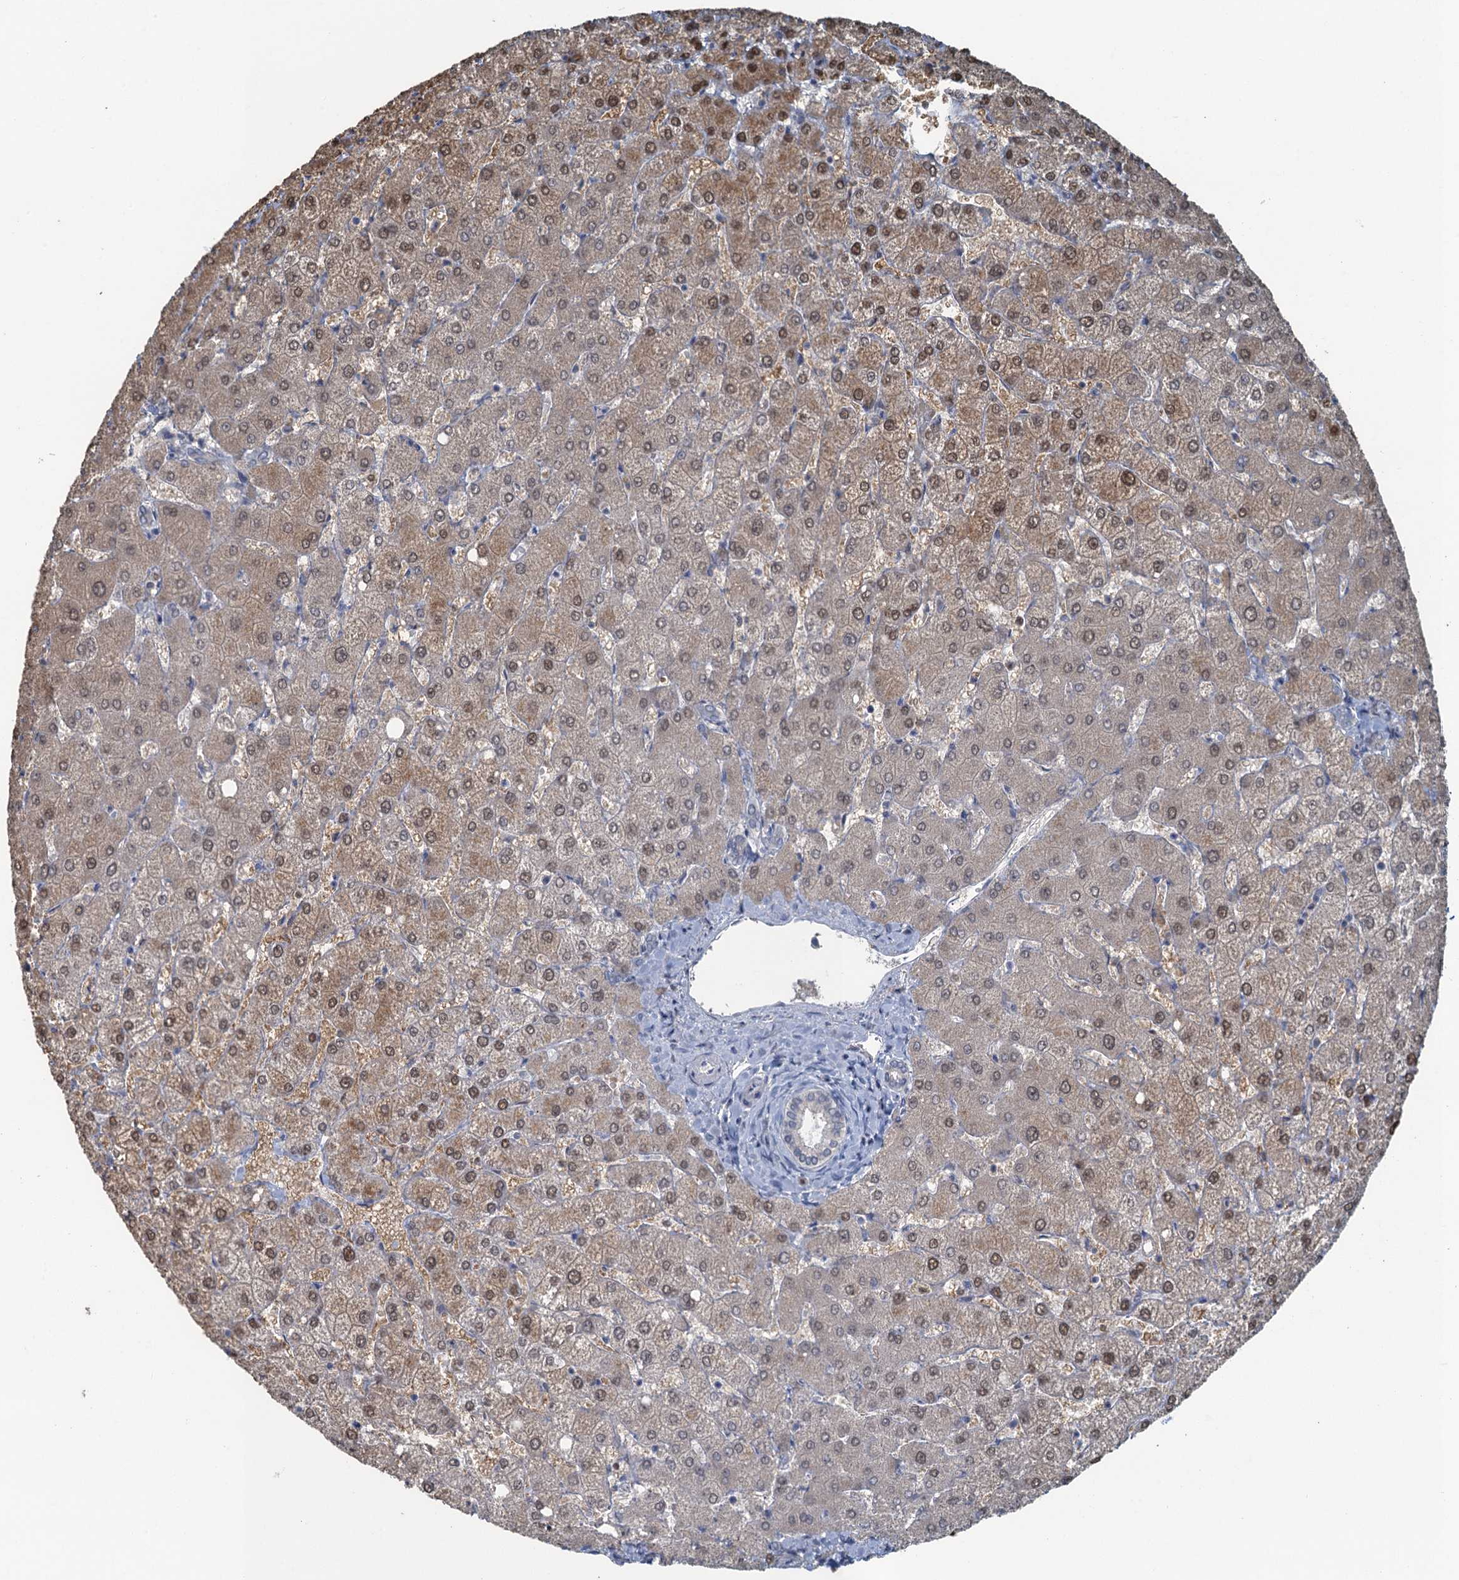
{"staining": {"intensity": "negative", "quantity": "none", "location": "none"}, "tissue": "liver", "cell_type": "Cholangiocytes", "image_type": "normal", "snomed": [{"axis": "morphology", "description": "Normal tissue, NOS"}, {"axis": "topography", "description": "Liver"}], "caption": "Immunohistochemistry histopathology image of benign liver: human liver stained with DAB (3,3'-diaminobenzidine) displays no significant protein staining in cholangiocytes.", "gene": "TEX35", "patient": {"sex": "female", "age": 54}}